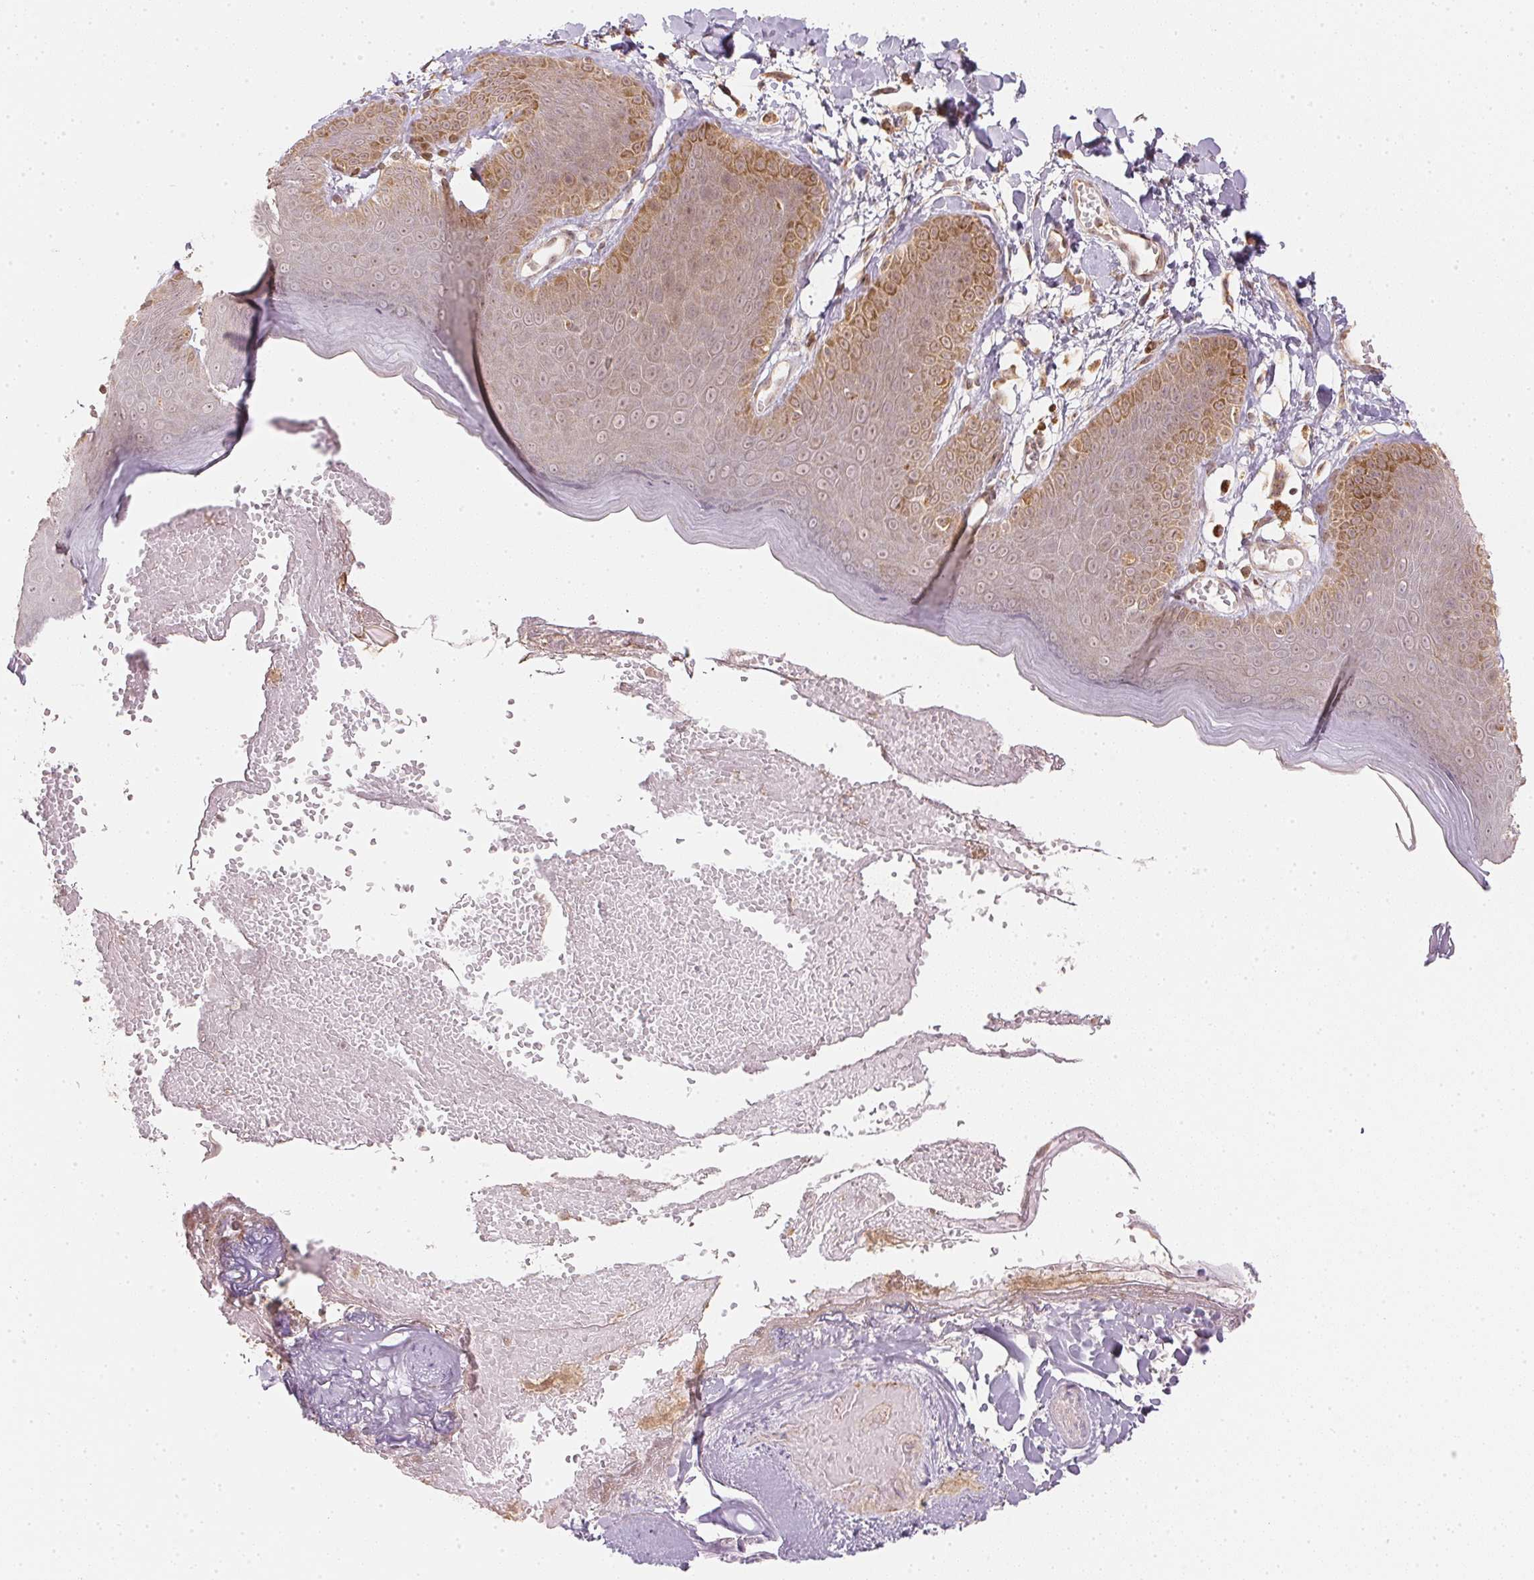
{"staining": {"intensity": "moderate", "quantity": "25%-75%", "location": "cytoplasmic/membranous,nuclear"}, "tissue": "skin", "cell_type": "Epidermal cells", "image_type": "normal", "snomed": [{"axis": "morphology", "description": "Normal tissue, NOS"}, {"axis": "topography", "description": "Anal"}], "caption": "Immunohistochemistry photomicrograph of normal skin: human skin stained using IHC demonstrates medium levels of moderate protein expression localized specifically in the cytoplasmic/membranous,nuclear of epidermal cells, appearing as a cytoplasmic/membranous,nuclear brown color.", "gene": "WDR54", "patient": {"sex": "male", "age": 53}}